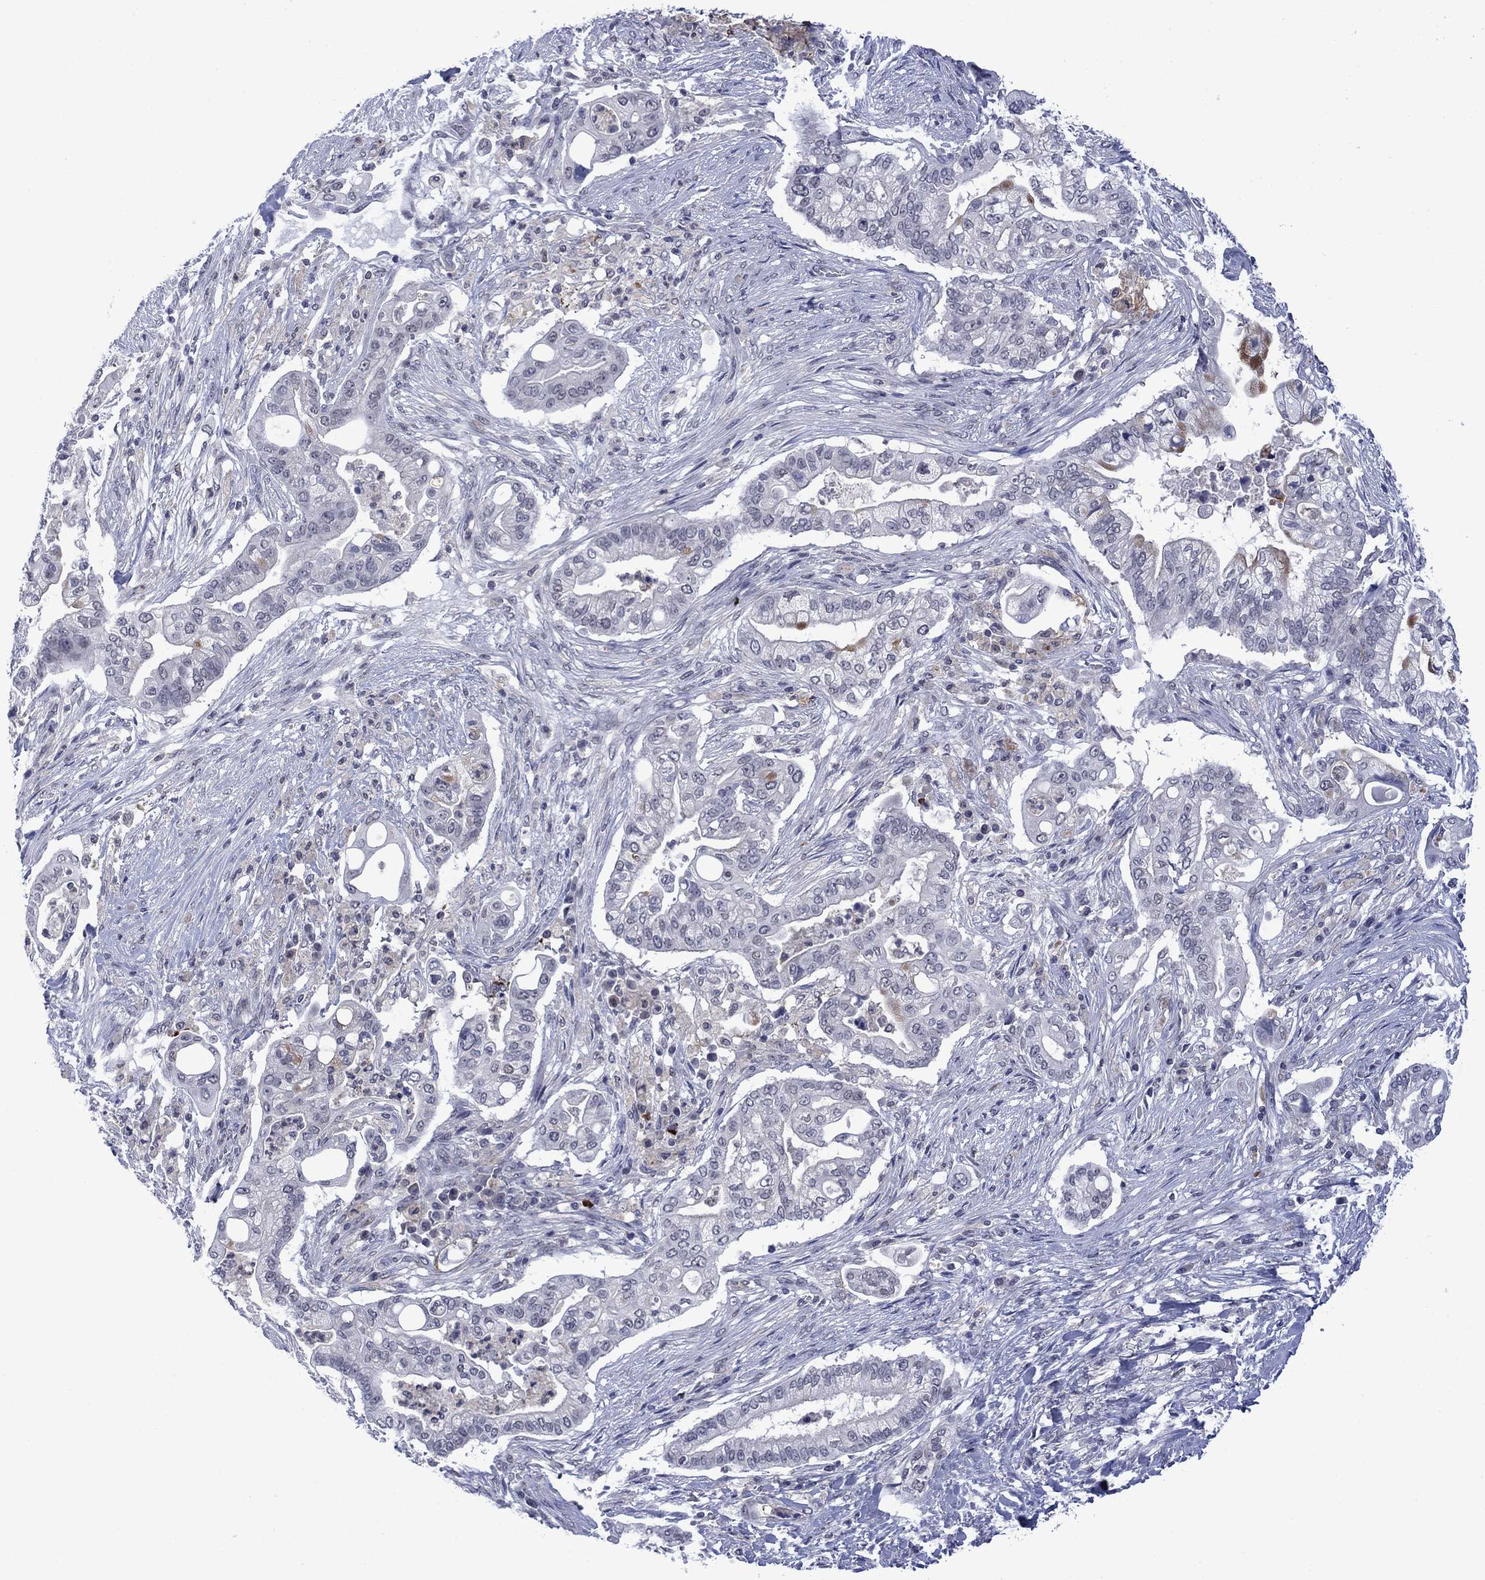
{"staining": {"intensity": "negative", "quantity": "none", "location": "none"}, "tissue": "pancreatic cancer", "cell_type": "Tumor cells", "image_type": "cancer", "snomed": [{"axis": "morphology", "description": "Adenocarcinoma, NOS"}, {"axis": "topography", "description": "Pancreas"}], "caption": "IHC histopathology image of pancreatic adenocarcinoma stained for a protein (brown), which displays no staining in tumor cells.", "gene": "AGL", "patient": {"sex": "female", "age": 69}}